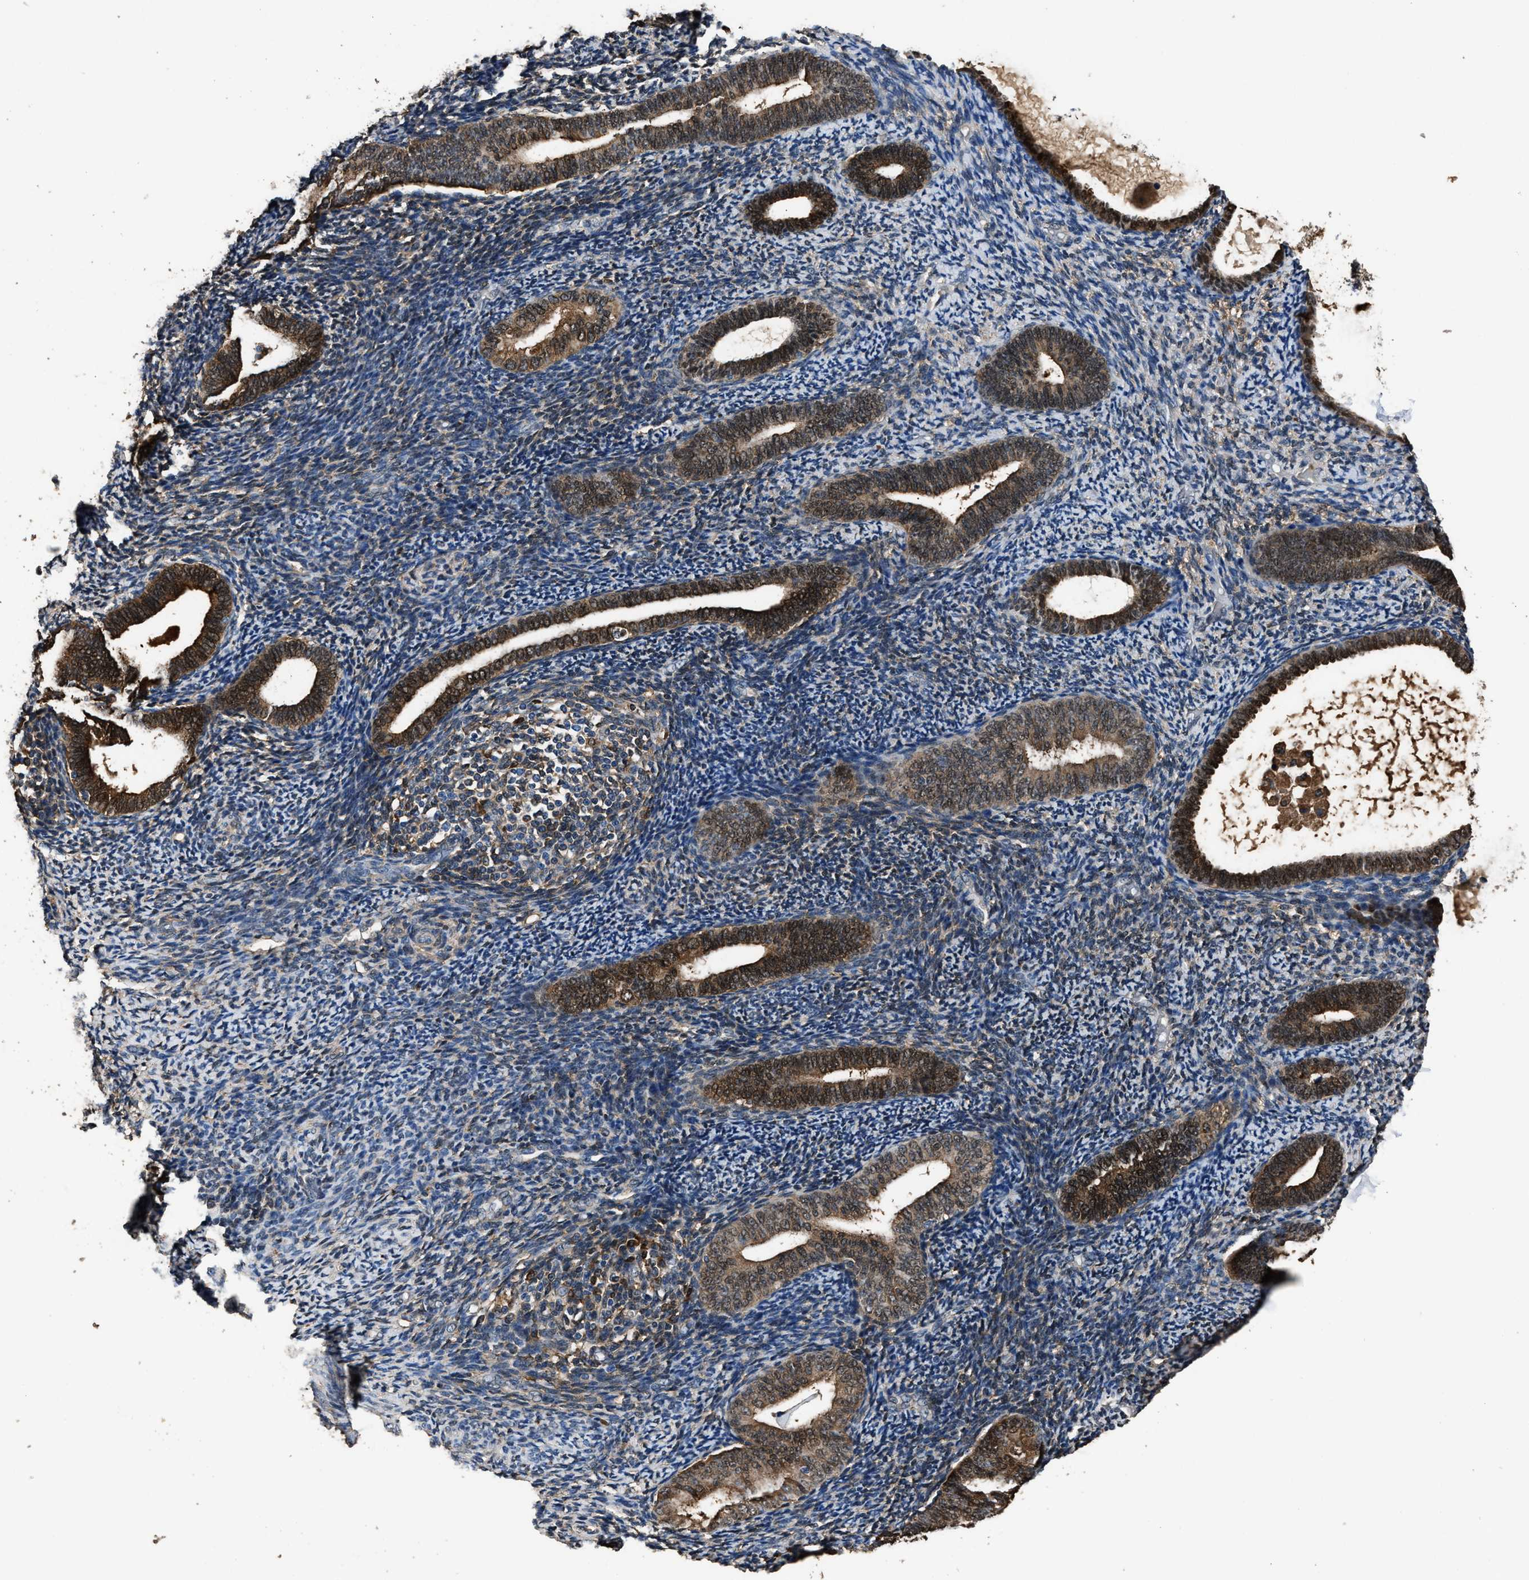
{"staining": {"intensity": "weak", "quantity": "<25%", "location": "cytoplasmic/membranous"}, "tissue": "endometrium", "cell_type": "Cells in endometrial stroma", "image_type": "normal", "snomed": [{"axis": "morphology", "description": "Normal tissue, NOS"}, {"axis": "topography", "description": "Endometrium"}], "caption": "IHC histopathology image of normal human endometrium stained for a protein (brown), which demonstrates no staining in cells in endometrial stroma. The staining is performed using DAB brown chromogen with nuclei counter-stained in using hematoxylin.", "gene": "GSTP1", "patient": {"sex": "female", "age": 66}}